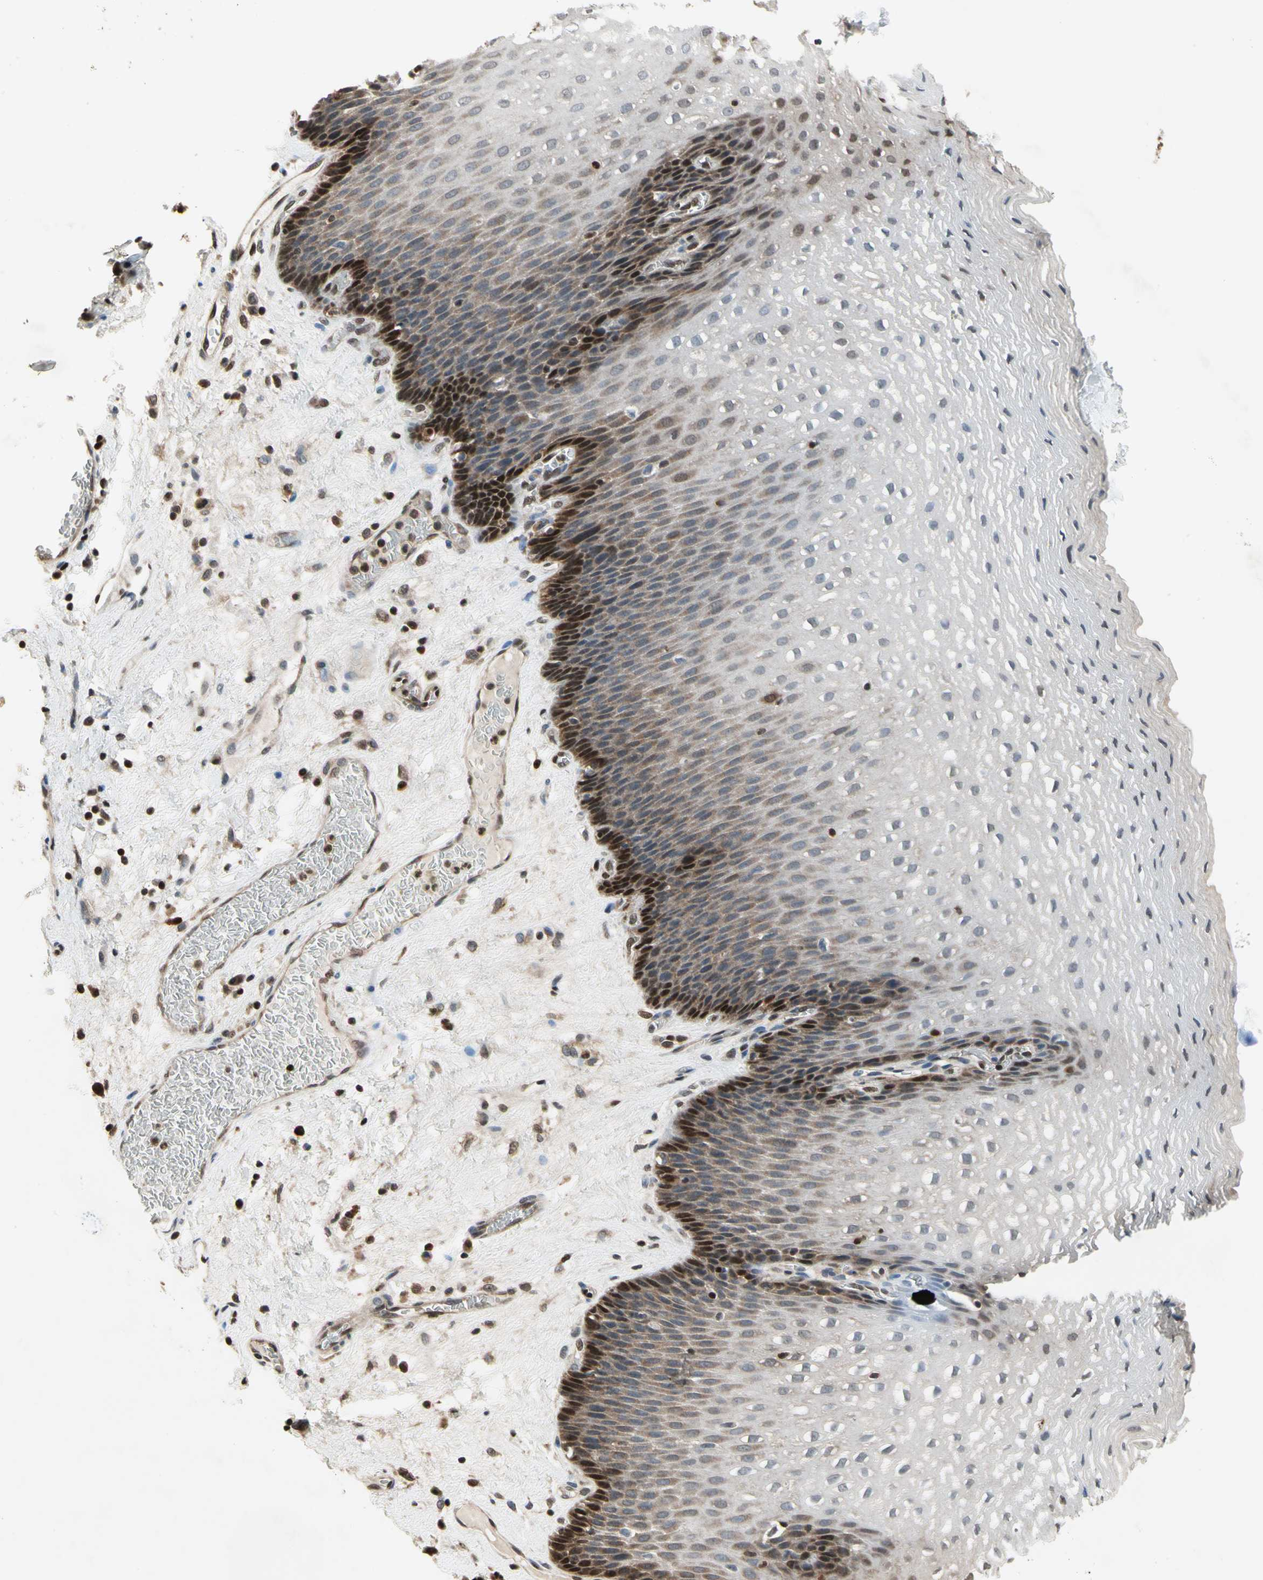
{"staining": {"intensity": "moderate", "quantity": "25%-75%", "location": "cytoplasmic/membranous,nuclear"}, "tissue": "esophagus", "cell_type": "Squamous epithelial cells", "image_type": "normal", "snomed": [{"axis": "morphology", "description": "Normal tissue, NOS"}, {"axis": "topography", "description": "Esophagus"}], "caption": "Protein analysis of unremarkable esophagus exhibits moderate cytoplasmic/membranous,nuclear positivity in approximately 25%-75% of squamous epithelial cells. (DAB IHC, brown staining for protein, blue staining for nuclei).", "gene": "GSR", "patient": {"sex": "male", "age": 48}}